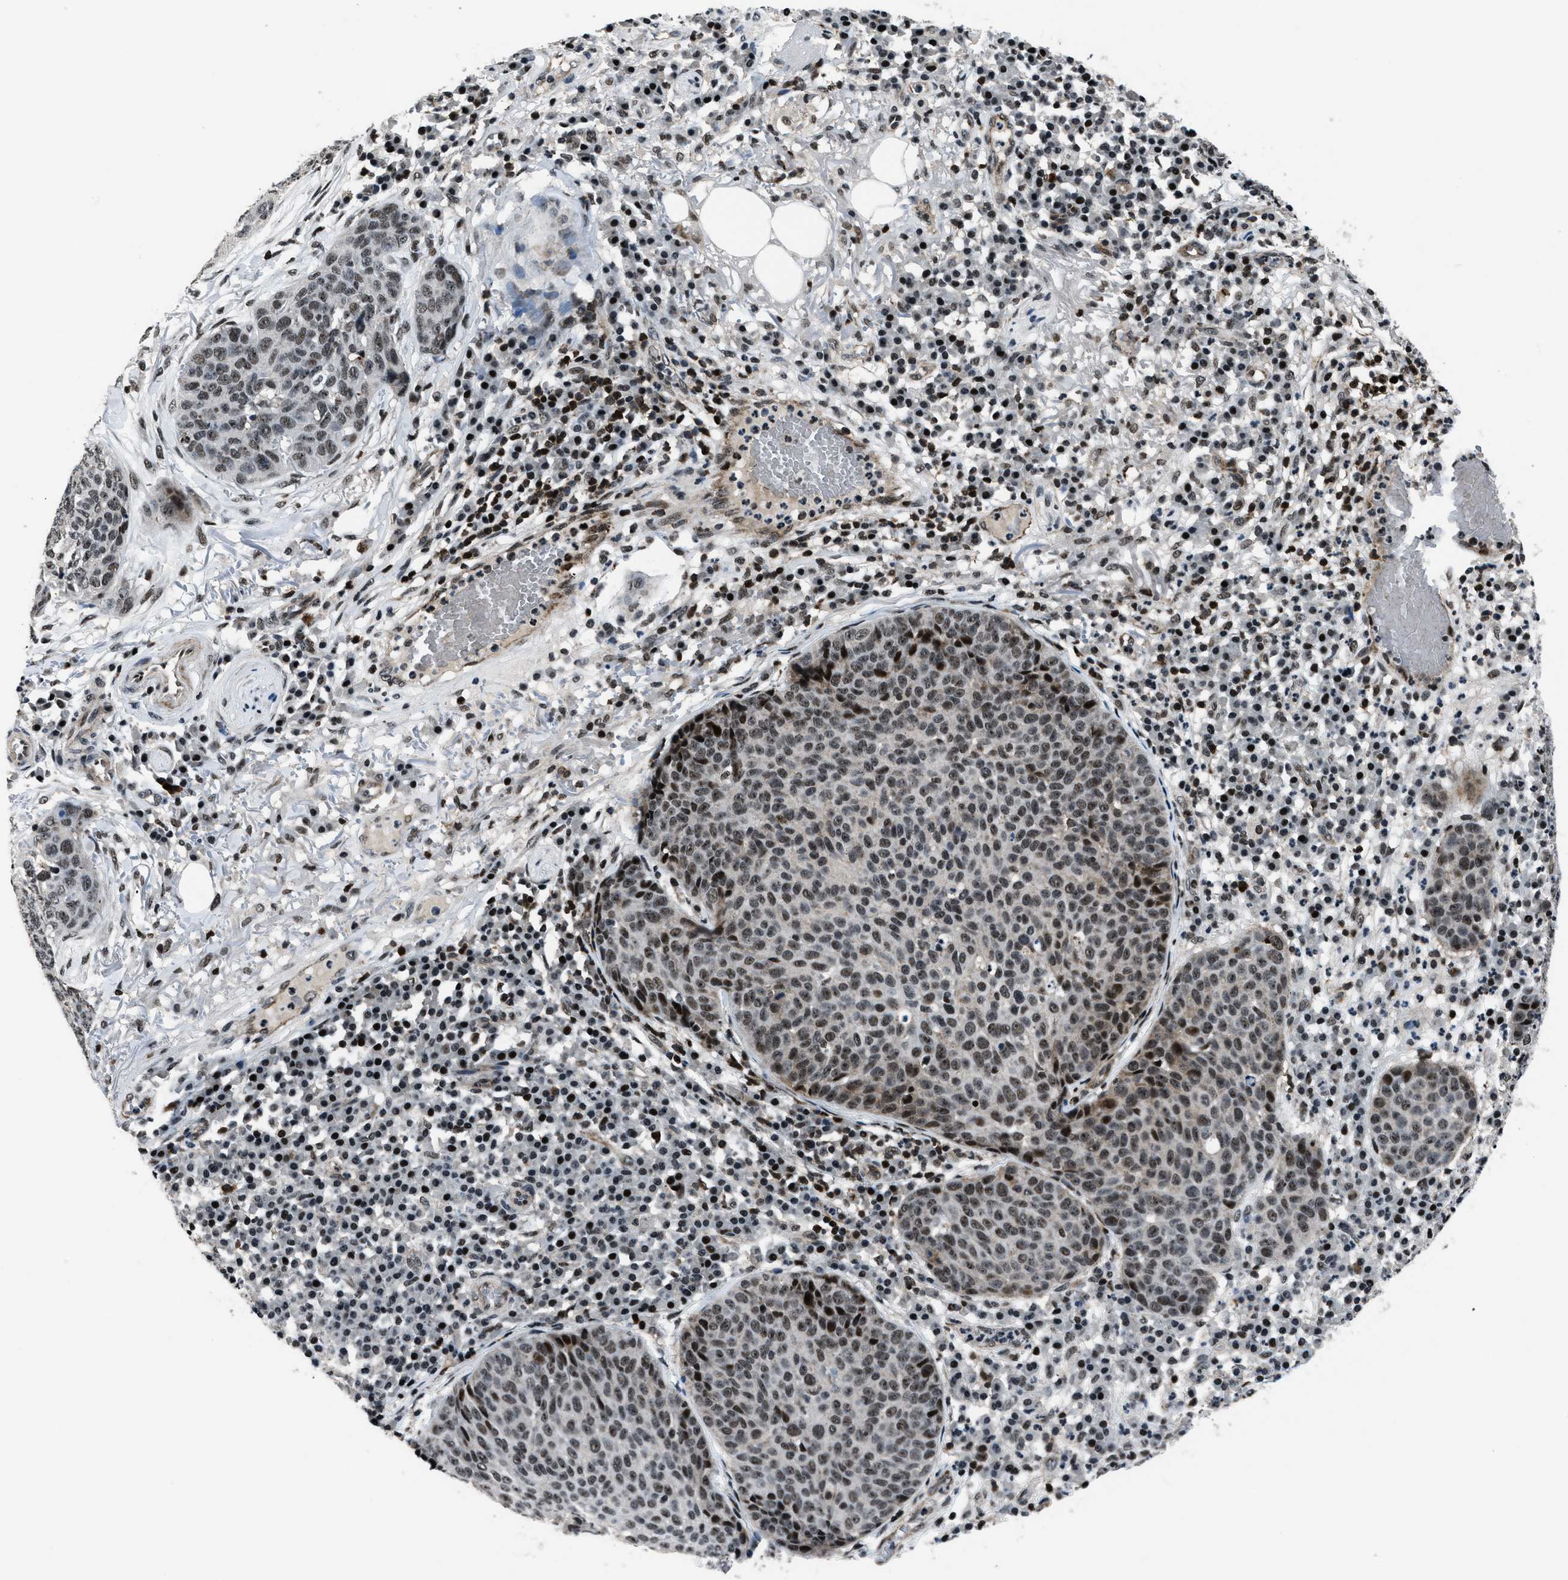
{"staining": {"intensity": "strong", "quantity": "25%-75%", "location": "nuclear"}, "tissue": "skin cancer", "cell_type": "Tumor cells", "image_type": "cancer", "snomed": [{"axis": "morphology", "description": "Squamous cell carcinoma in situ, NOS"}, {"axis": "morphology", "description": "Squamous cell carcinoma, NOS"}, {"axis": "topography", "description": "Skin"}], "caption": "Protein staining shows strong nuclear positivity in approximately 25%-75% of tumor cells in skin cancer (squamous cell carcinoma in situ).", "gene": "SMARCB1", "patient": {"sex": "male", "age": 93}}